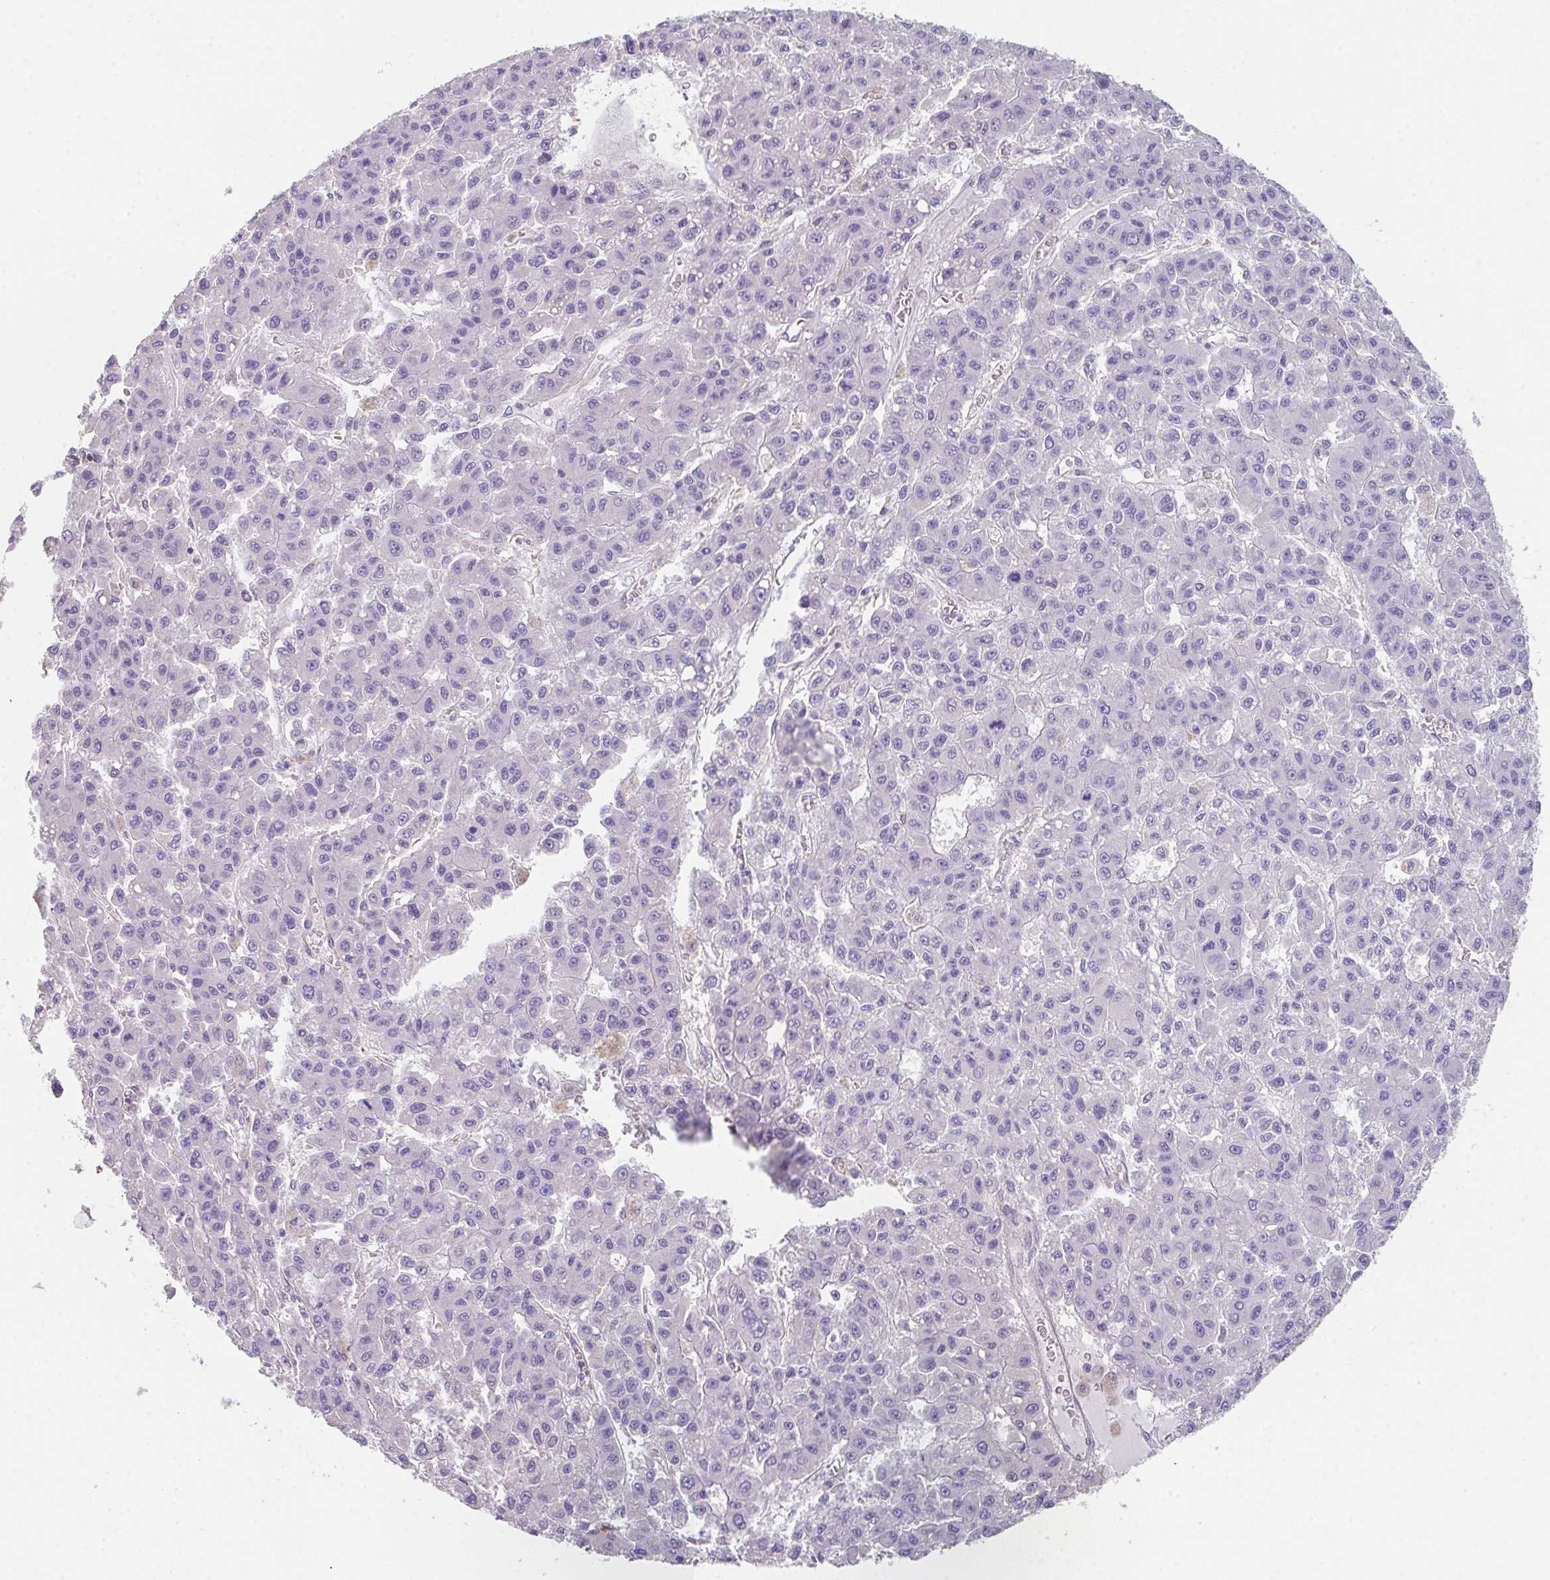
{"staining": {"intensity": "negative", "quantity": "none", "location": "none"}, "tissue": "liver cancer", "cell_type": "Tumor cells", "image_type": "cancer", "snomed": [{"axis": "morphology", "description": "Carcinoma, Hepatocellular, NOS"}, {"axis": "topography", "description": "Liver"}], "caption": "A histopathology image of liver cancer (hepatocellular carcinoma) stained for a protein demonstrates no brown staining in tumor cells.", "gene": "DBN1", "patient": {"sex": "male", "age": 70}}